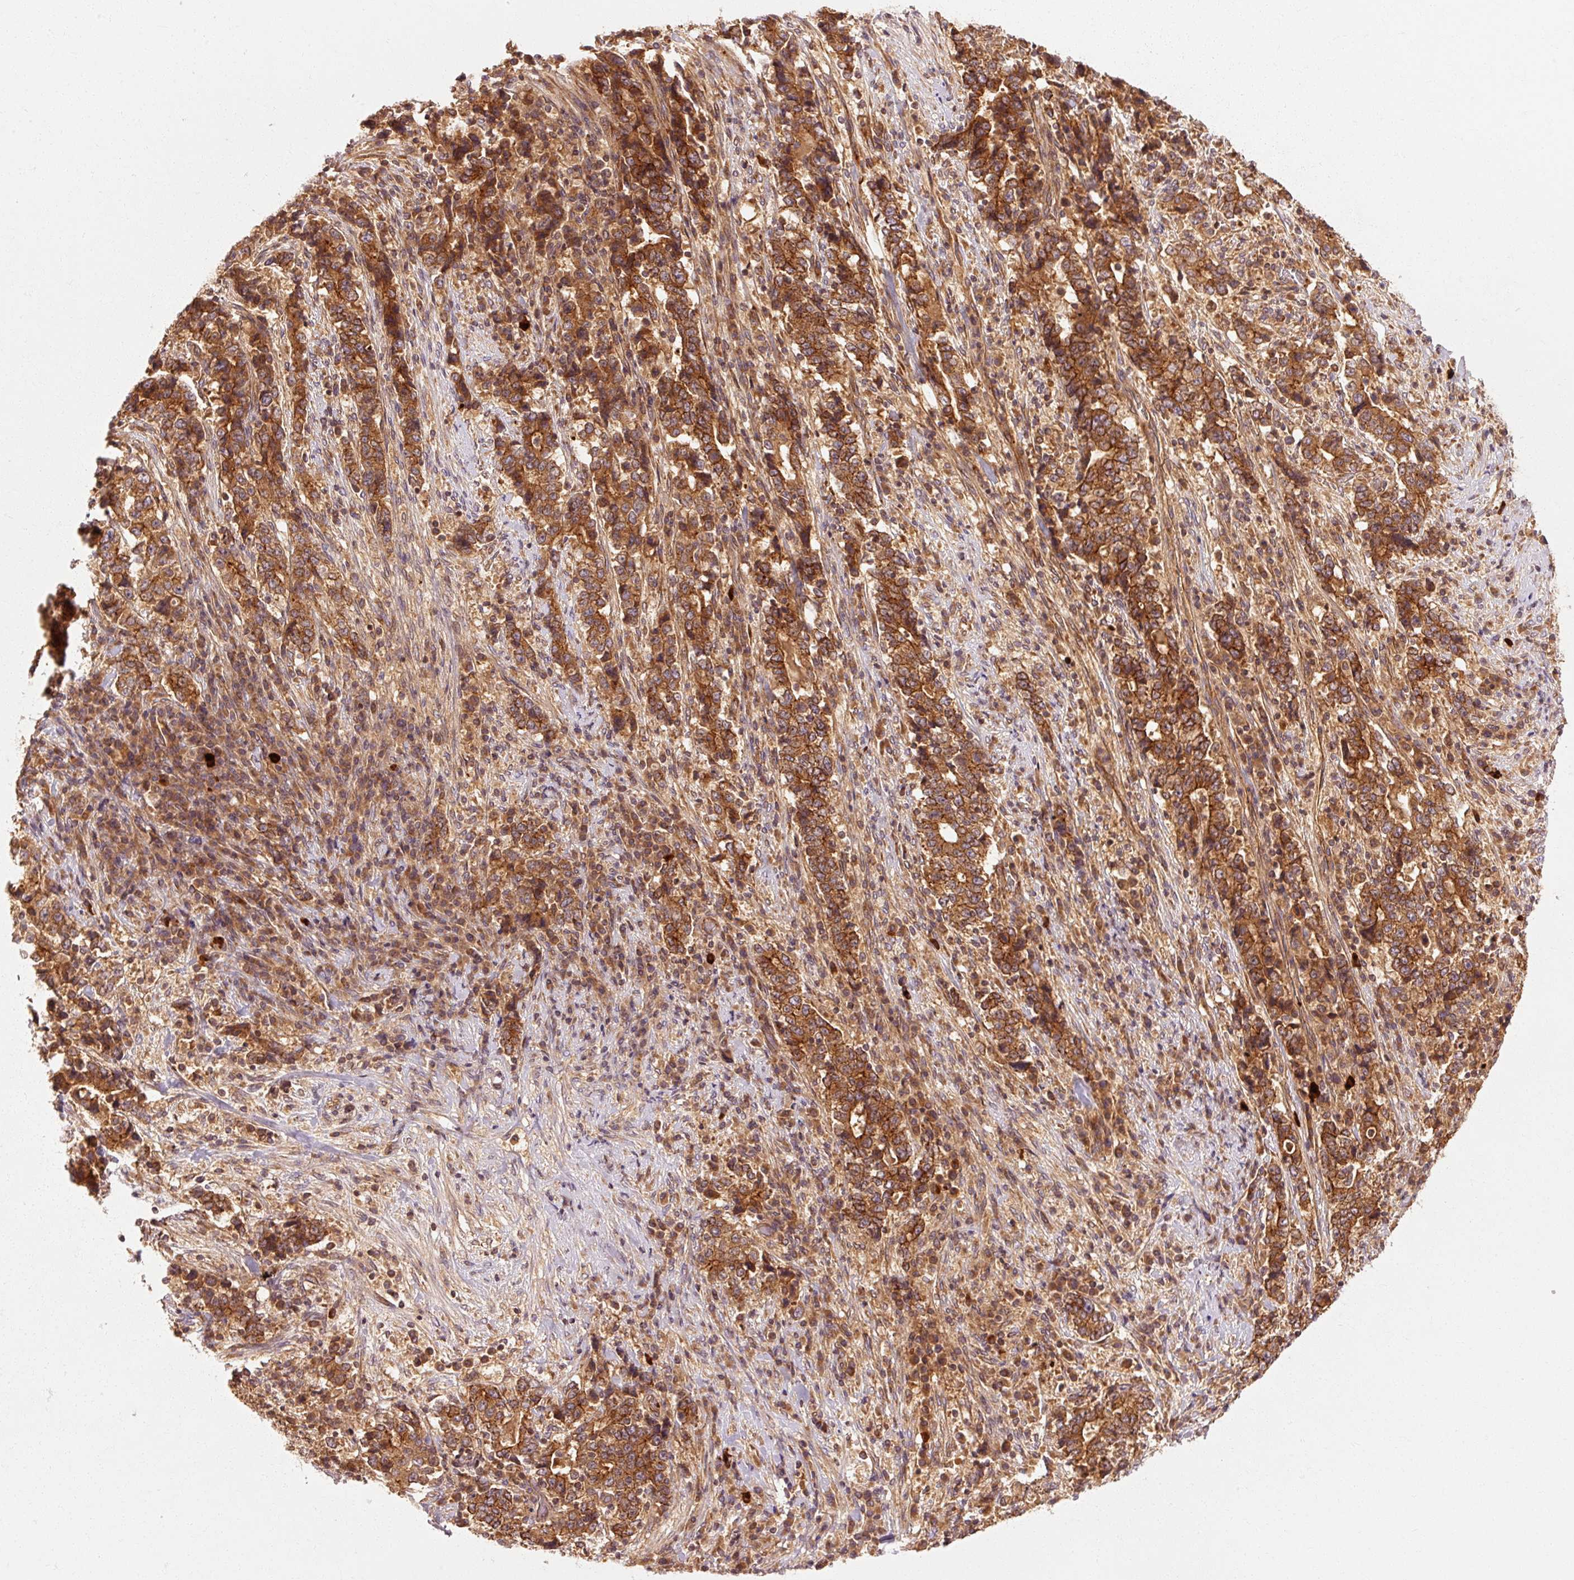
{"staining": {"intensity": "moderate", "quantity": ">75%", "location": "cytoplasmic/membranous"}, "tissue": "stomach cancer", "cell_type": "Tumor cells", "image_type": "cancer", "snomed": [{"axis": "morphology", "description": "Normal tissue, NOS"}, {"axis": "morphology", "description": "Adenocarcinoma, NOS"}, {"axis": "topography", "description": "Stomach, upper"}, {"axis": "topography", "description": "Stomach"}], "caption": "Stomach adenocarcinoma stained with immunohistochemistry exhibits moderate cytoplasmic/membranous positivity in approximately >75% of tumor cells. The protein is stained brown, and the nuclei are stained in blue (DAB IHC with brightfield microscopy, high magnification).", "gene": "CTNNA1", "patient": {"sex": "male", "age": 59}}